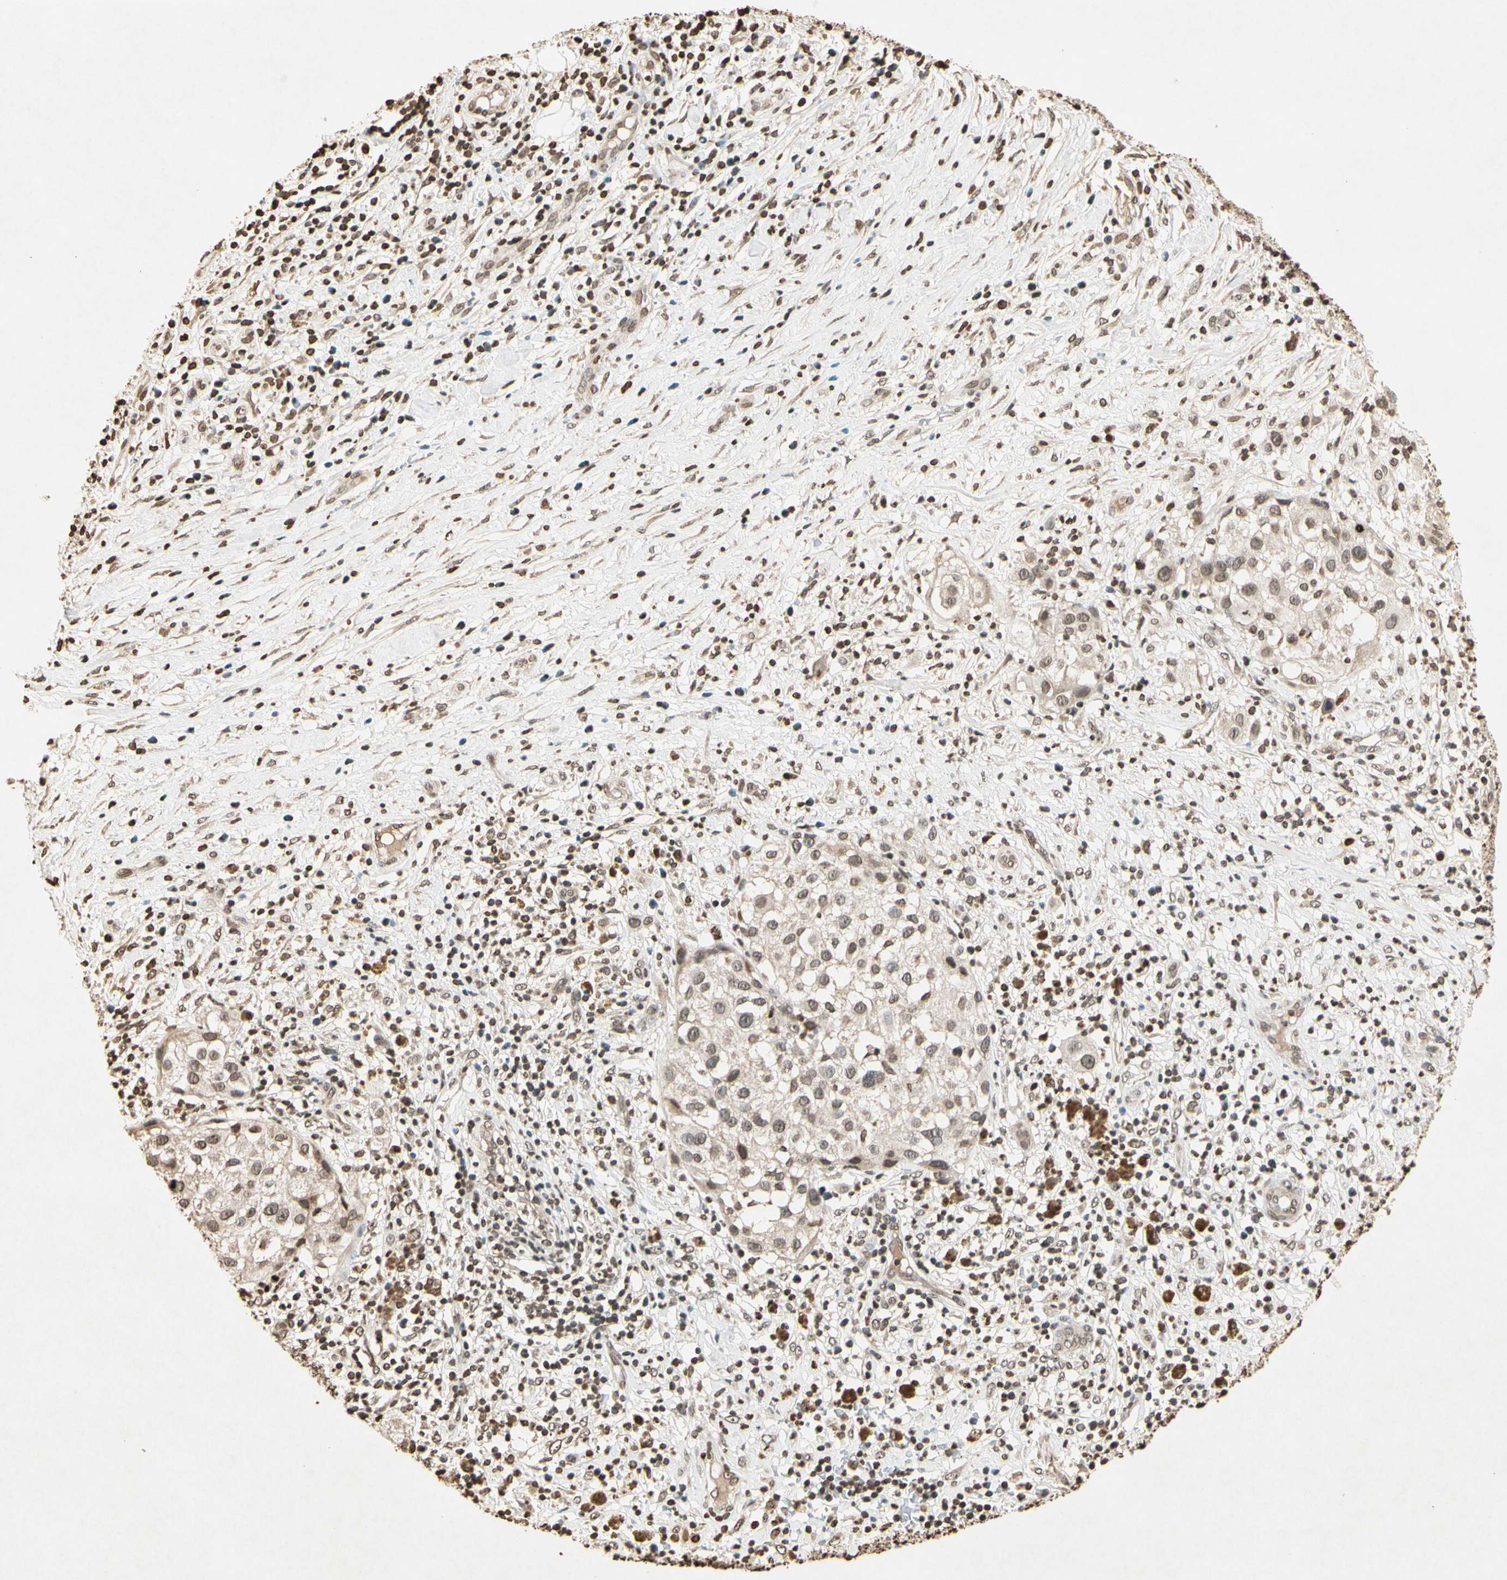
{"staining": {"intensity": "weak", "quantity": "25%-75%", "location": "cytoplasmic/membranous,nuclear"}, "tissue": "melanoma", "cell_type": "Tumor cells", "image_type": "cancer", "snomed": [{"axis": "morphology", "description": "Necrosis, NOS"}, {"axis": "morphology", "description": "Malignant melanoma, NOS"}, {"axis": "topography", "description": "Skin"}], "caption": "Immunohistochemical staining of melanoma reveals low levels of weak cytoplasmic/membranous and nuclear expression in about 25%-75% of tumor cells.", "gene": "TOP1", "patient": {"sex": "female", "age": 87}}